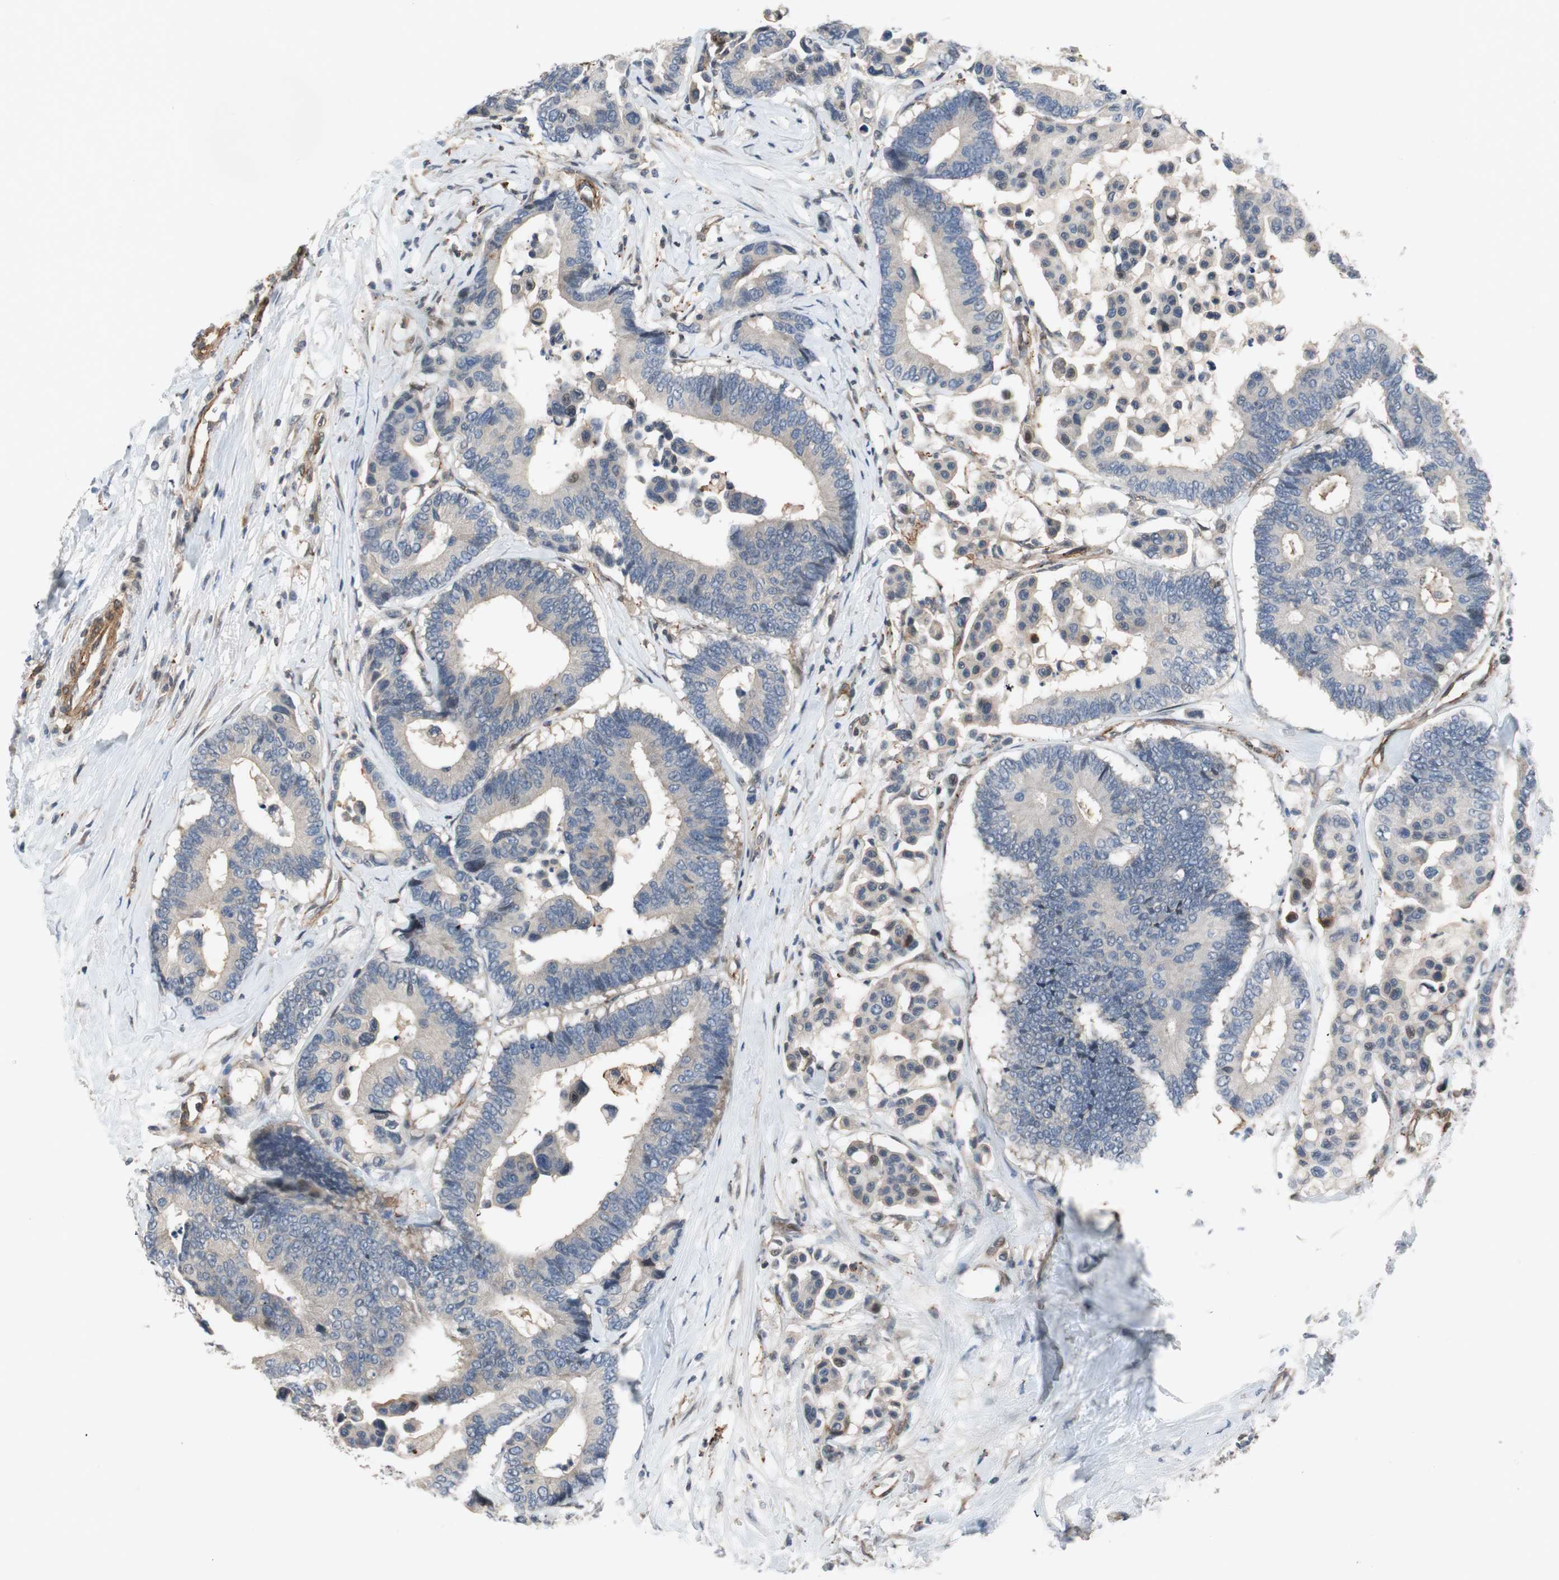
{"staining": {"intensity": "negative", "quantity": "none", "location": "none"}, "tissue": "colorectal cancer", "cell_type": "Tumor cells", "image_type": "cancer", "snomed": [{"axis": "morphology", "description": "Normal tissue, NOS"}, {"axis": "morphology", "description": "Adenocarcinoma, NOS"}, {"axis": "topography", "description": "Colon"}], "caption": "IHC photomicrograph of neoplastic tissue: human colorectal cancer stained with DAB (3,3'-diaminobenzidine) reveals no significant protein staining in tumor cells. Nuclei are stained in blue.", "gene": "GRHL1", "patient": {"sex": "male", "age": 82}}